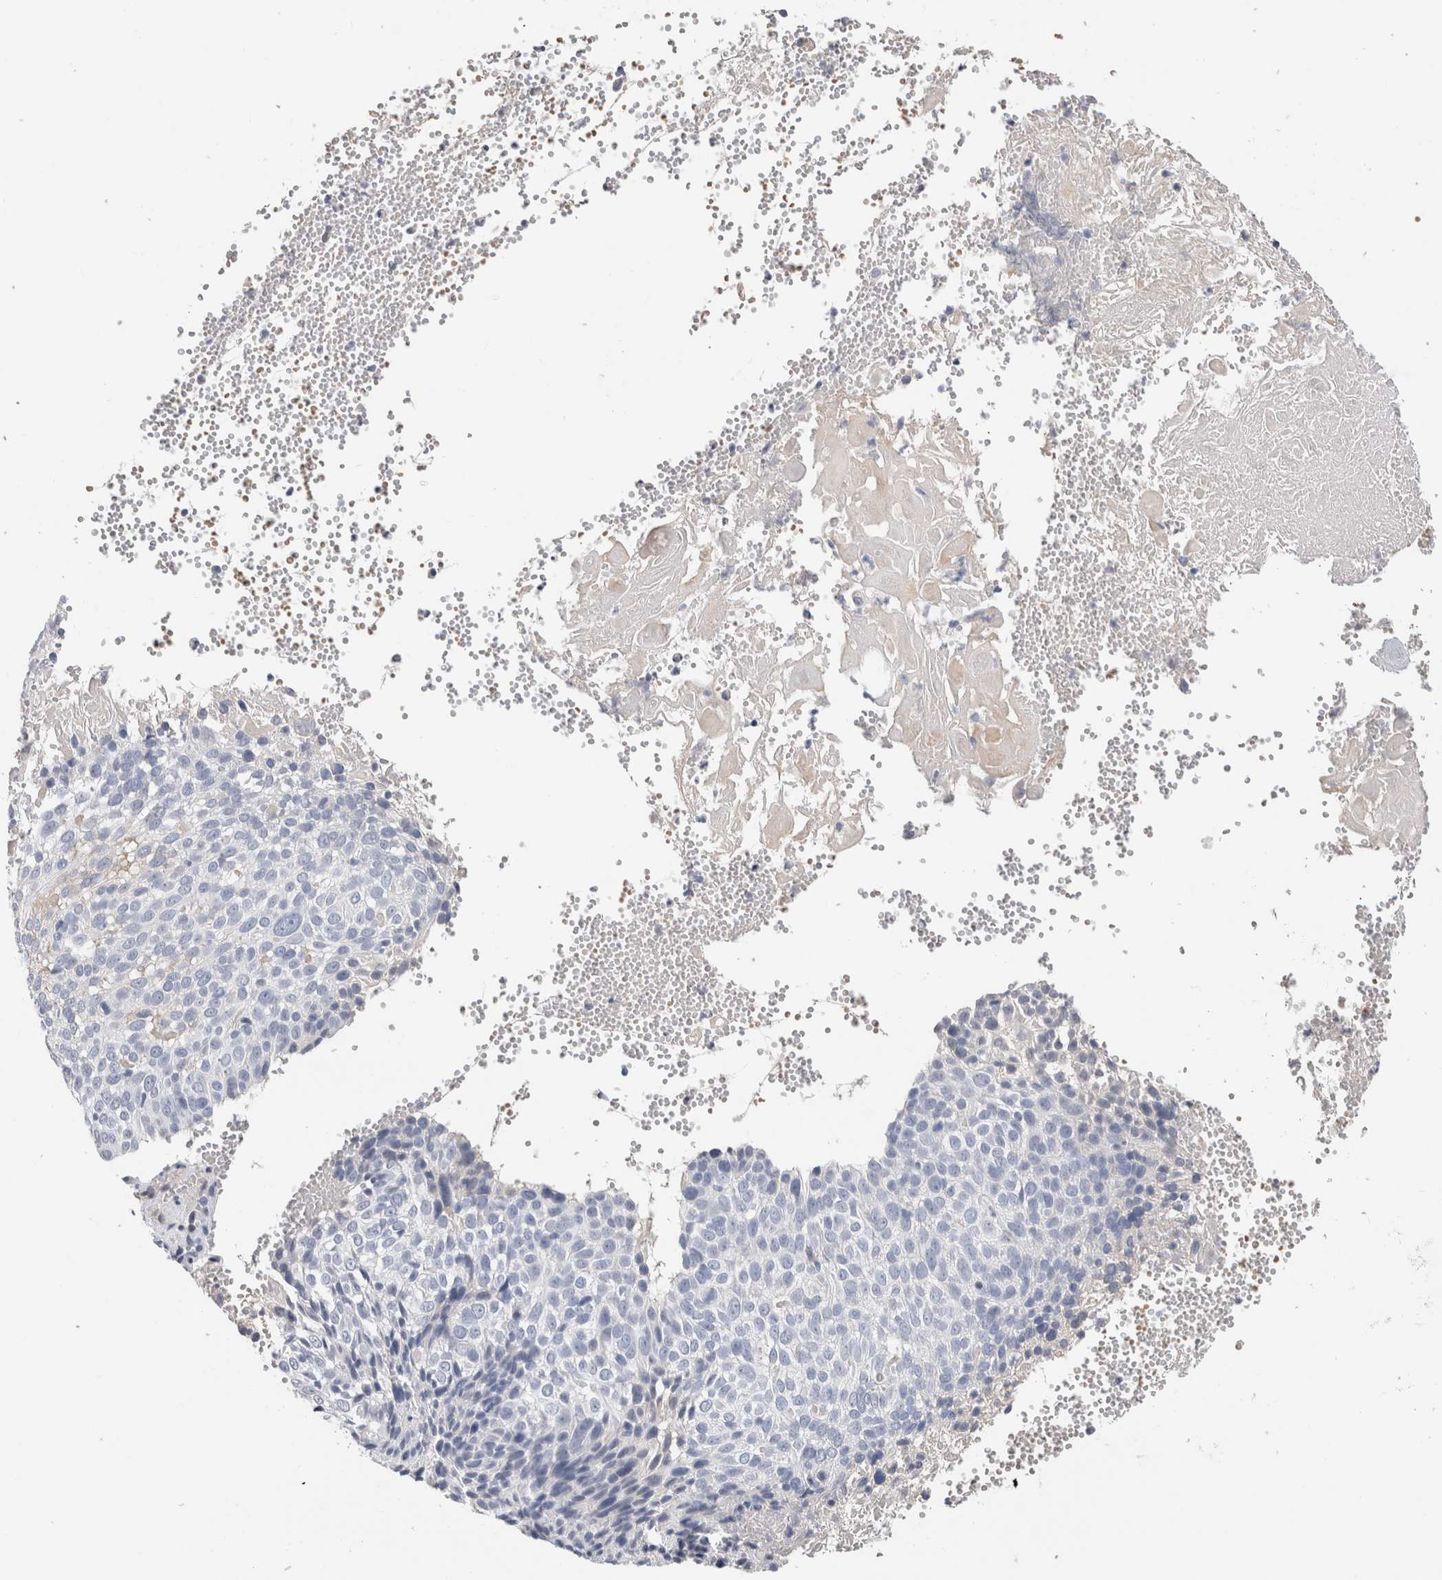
{"staining": {"intensity": "negative", "quantity": "none", "location": "none"}, "tissue": "cervical cancer", "cell_type": "Tumor cells", "image_type": "cancer", "snomed": [{"axis": "morphology", "description": "Squamous cell carcinoma, NOS"}, {"axis": "topography", "description": "Cervix"}], "caption": "A micrograph of squamous cell carcinoma (cervical) stained for a protein exhibits no brown staining in tumor cells.", "gene": "SCGB1A1", "patient": {"sex": "female", "age": 74}}